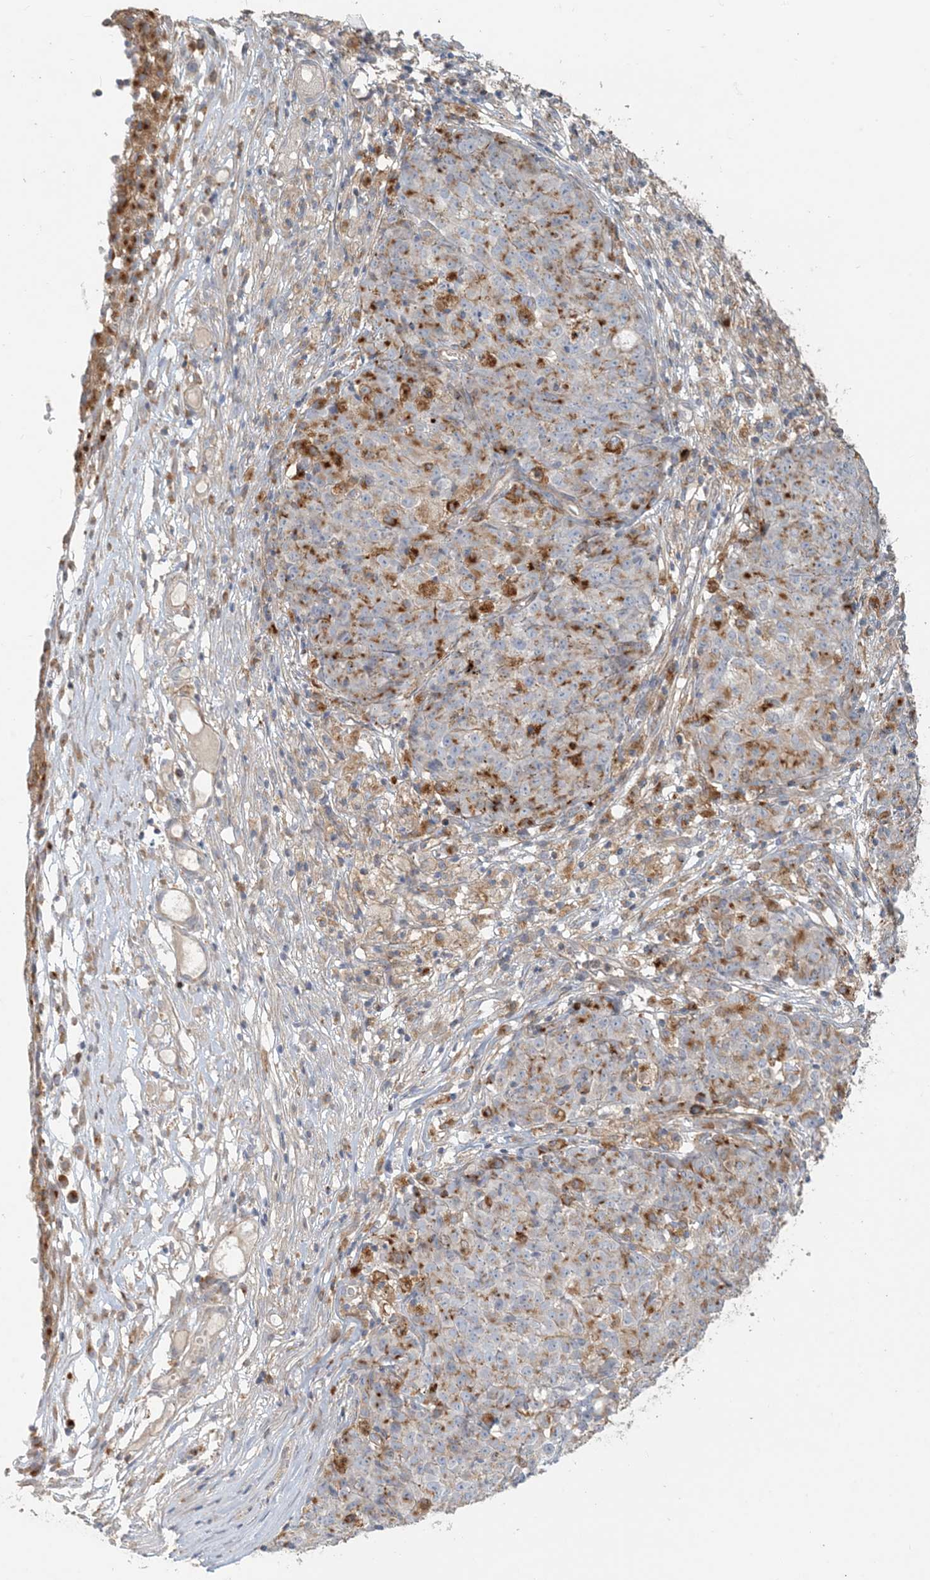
{"staining": {"intensity": "moderate", "quantity": "<25%", "location": "cytoplasmic/membranous"}, "tissue": "ovarian cancer", "cell_type": "Tumor cells", "image_type": "cancer", "snomed": [{"axis": "morphology", "description": "Carcinoma, endometroid"}, {"axis": "topography", "description": "Ovary"}], "caption": "Ovarian cancer stained for a protein (brown) displays moderate cytoplasmic/membranous positive positivity in about <25% of tumor cells.", "gene": "SPPL2A", "patient": {"sex": "female", "age": 42}}